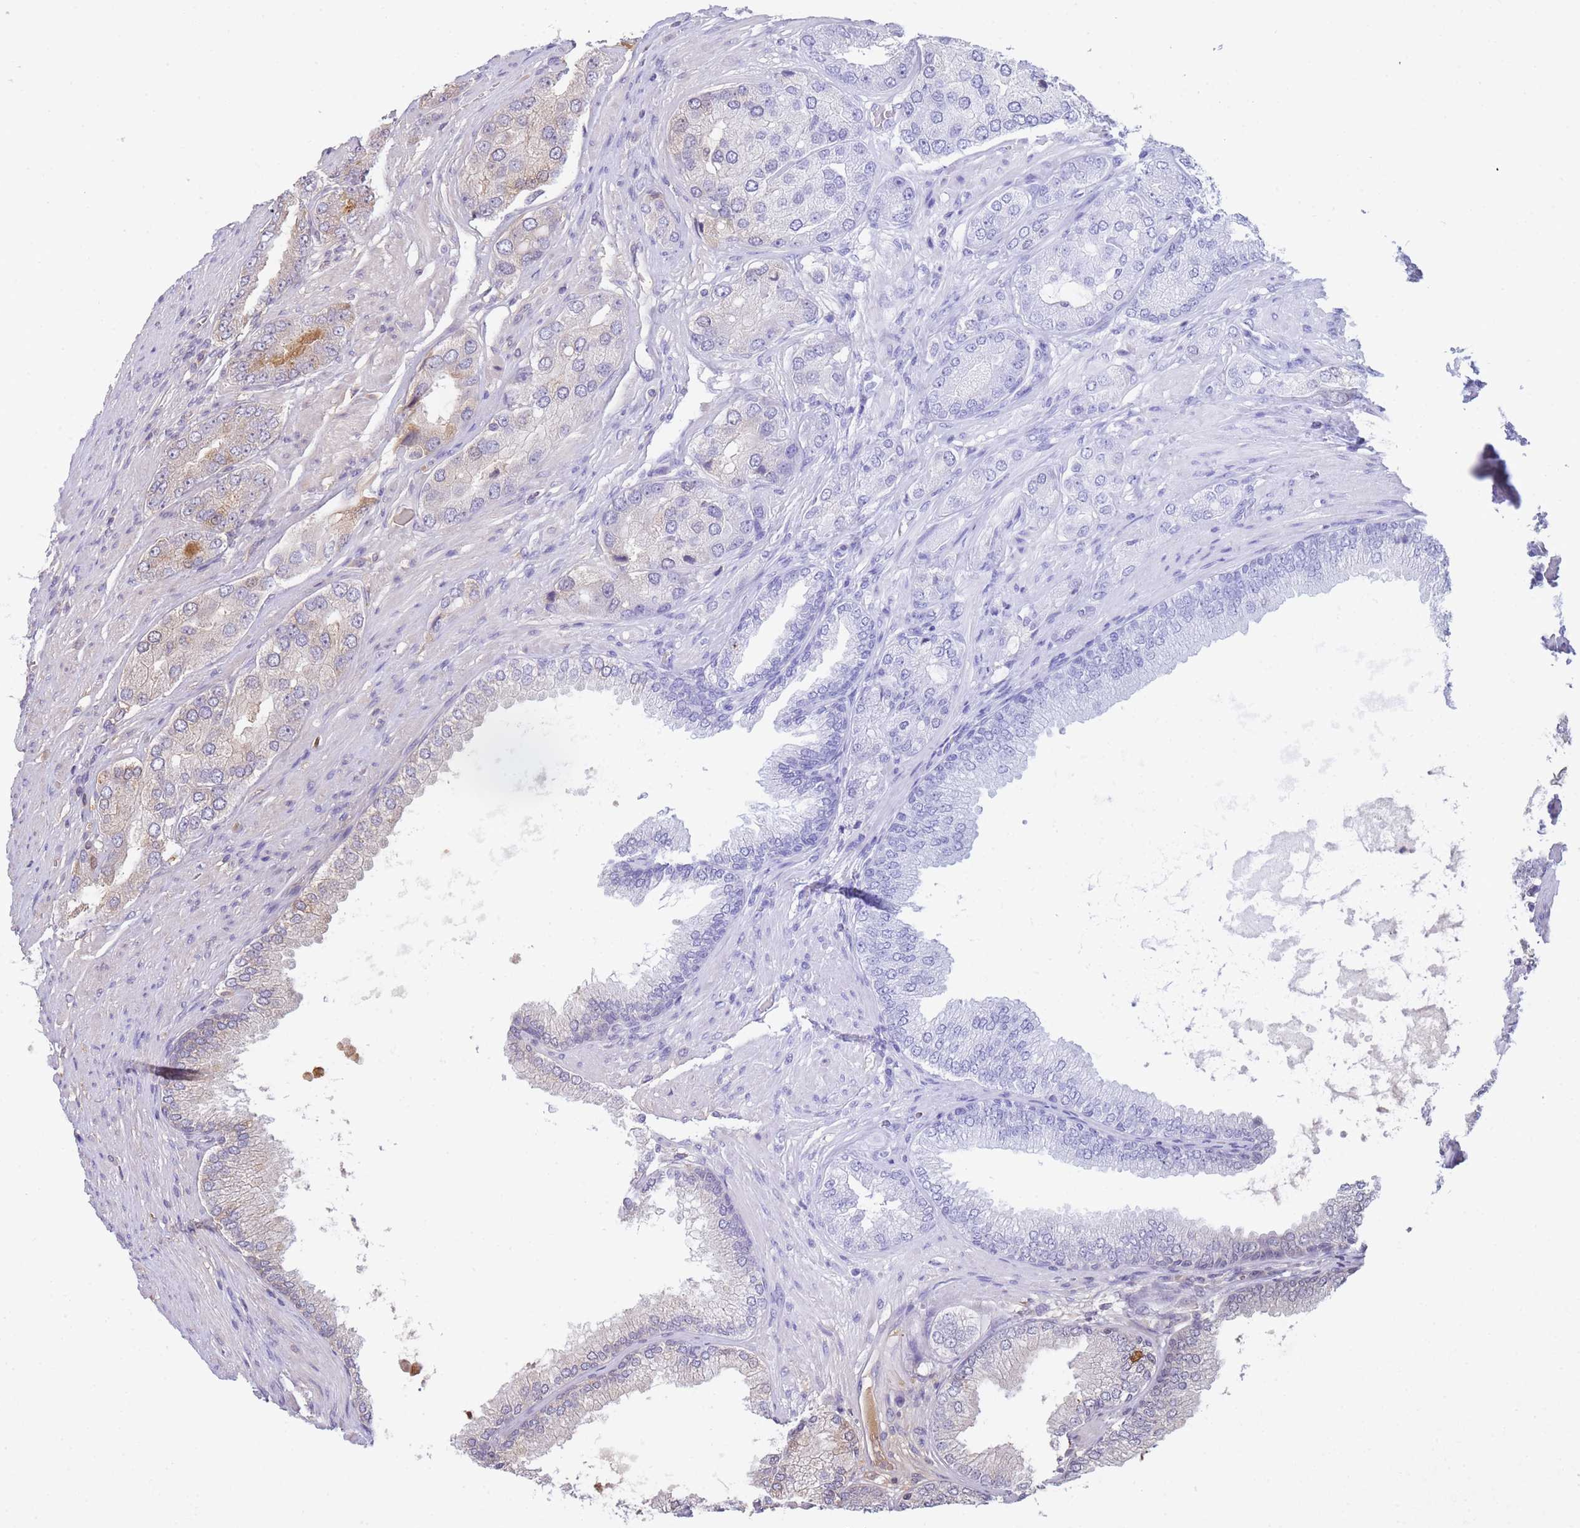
{"staining": {"intensity": "moderate", "quantity": "<25%", "location": "cytoplasmic/membranous"}, "tissue": "prostate cancer", "cell_type": "Tumor cells", "image_type": "cancer", "snomed": [{"axis": "morphology", "description": "Adenocarcinoma, High grade"}, {"axis": "topography", "description": "Prostate"}], "caption": "Human high-grade adenocarcinoma (prostate) stained with a brown dye shows moderate cytoplasmic/membranous positive expression in about <25% of tumor cells.", "gene": "RALGDS", "patient": {"sex": "male", "age": 71}}